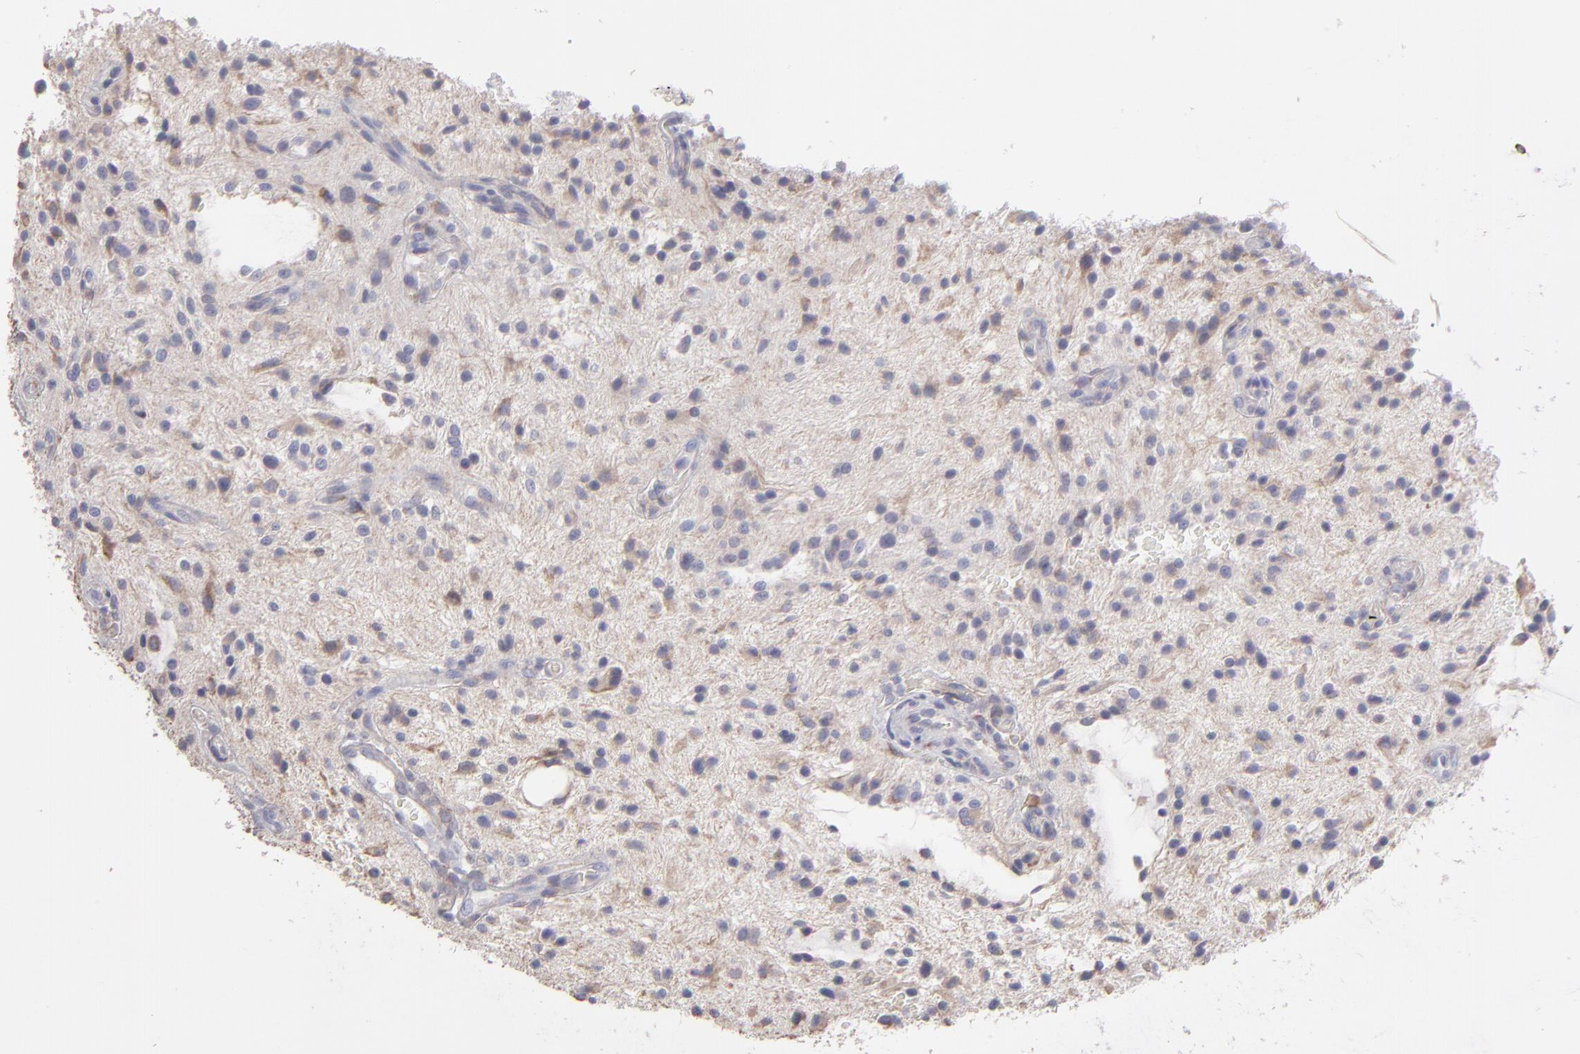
{"staining": {"intensity": "weak", "quantity": "25%-75%", "location": "cytoplasmic/membranous"}, "tissue": "glioma", "cell_type": "Tumor cells", "image_type": "cancer", "snomed": [{"axis": "morphology", "description": "Glioma, malignant, NOS"}, {"axis": "topography", "description": "Cerebellum"}], "caption": "Protein staining by immunohistochemistry (IHC) shows weak cytoplasmic/membranous positivity in about 25%-75% of tumor cells in malignant glioma.", "gene": "CALR", "patient": {"sex": "female", "age": 10}}